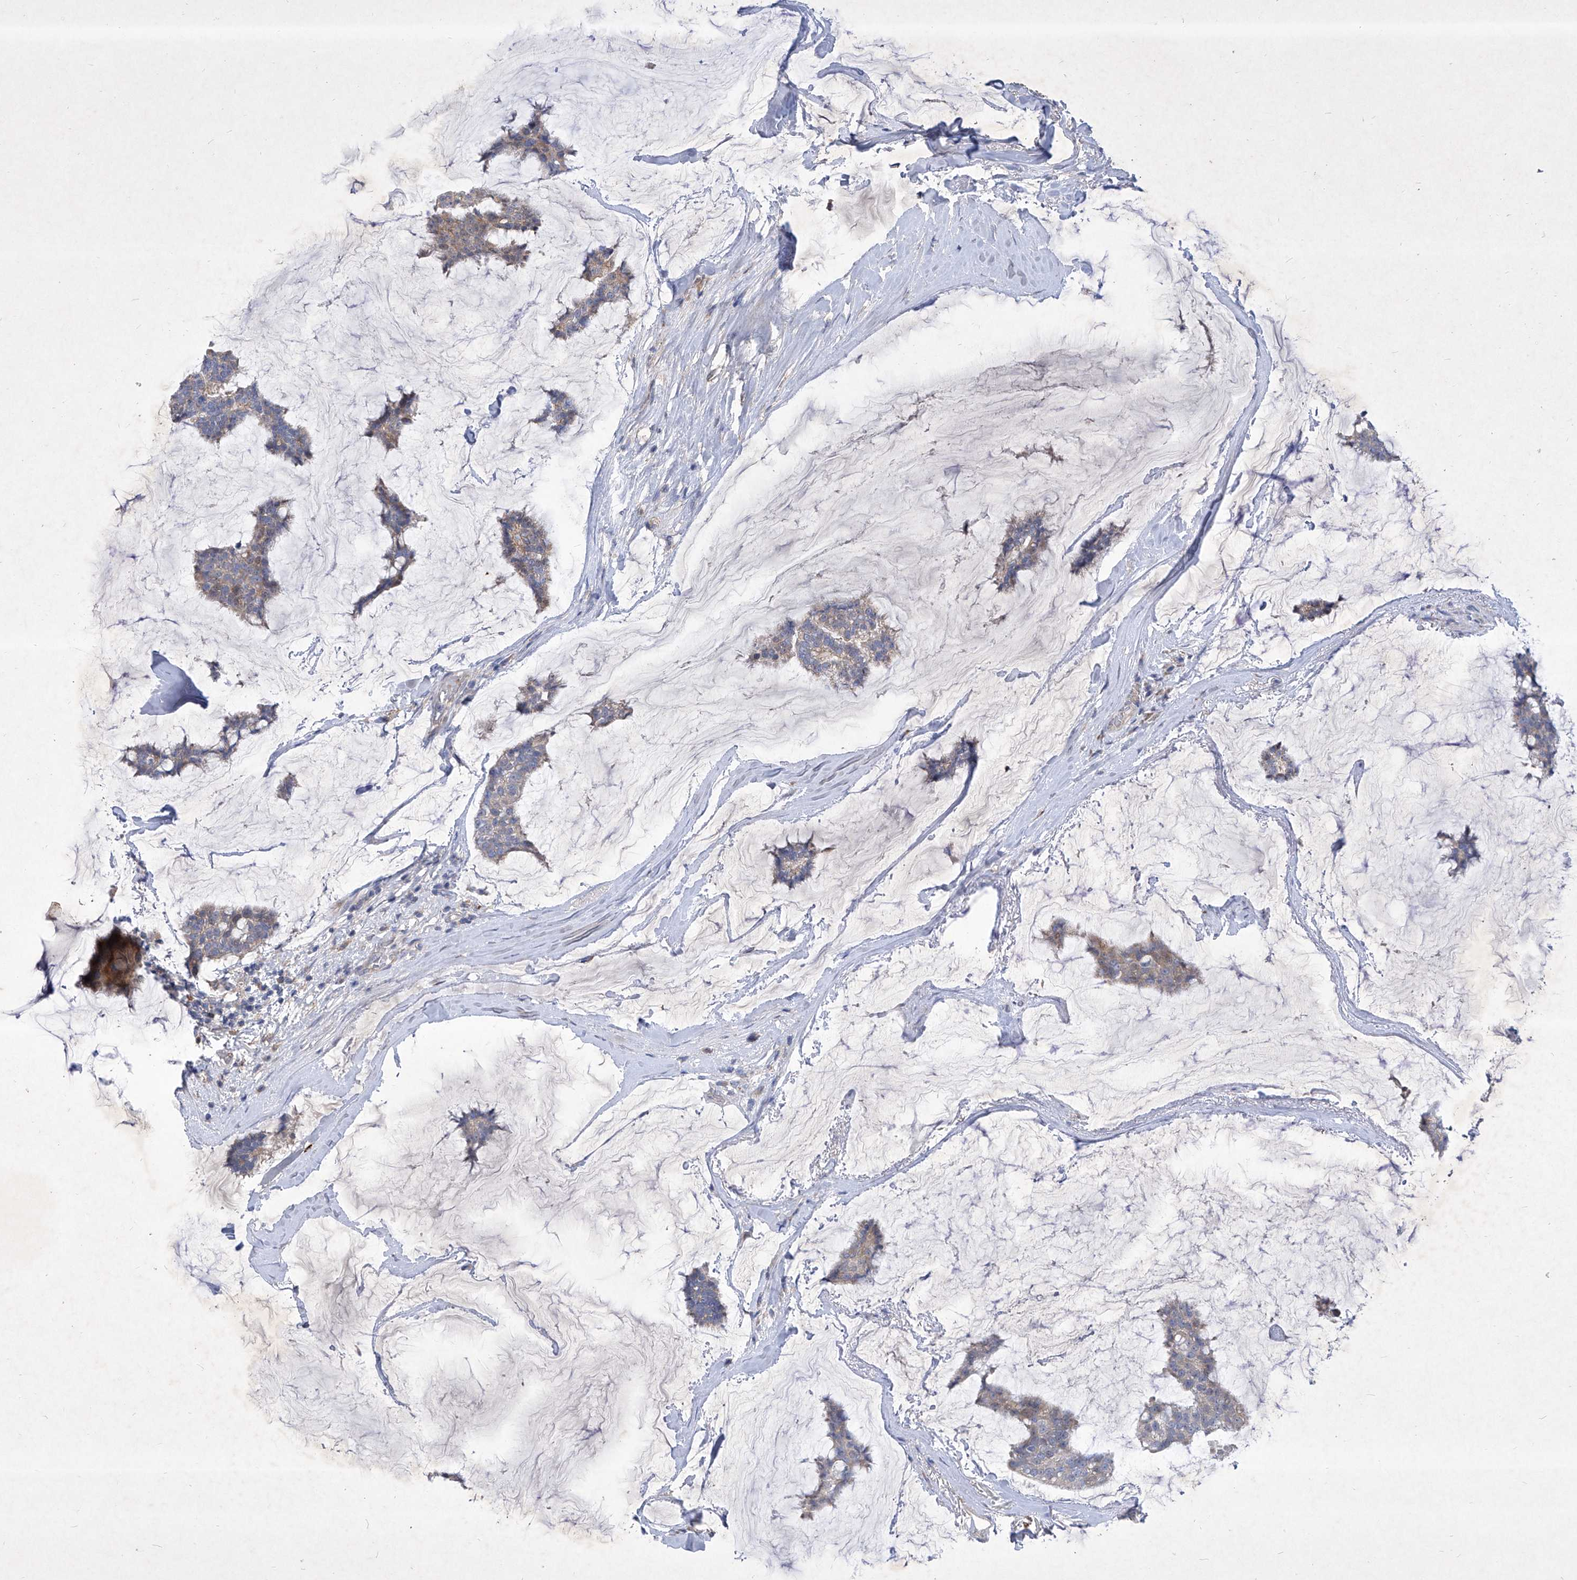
{"staining": {"intensity": "negative", "quantity": "none", "location": "none"}, "tissue": "breast cancer", "cell_type": "Tumor cells", "image_type": "cancer", "snomed": [{"axis": "morphology", "description": "Duct carcinoma"}, {"axis": "topography", "description": "Breast"}], "caption": "IHC micrograph of invasive ductal carcinoma (breast) stained for a protein (brown), which demonstrates no positivity in tumor cells. (DAB immunohistochemistry (IHC) visualized using brightfield microscopy, high magnification).", "gene": "COQ3", "patient": {"sex": "female", "age": 93}}